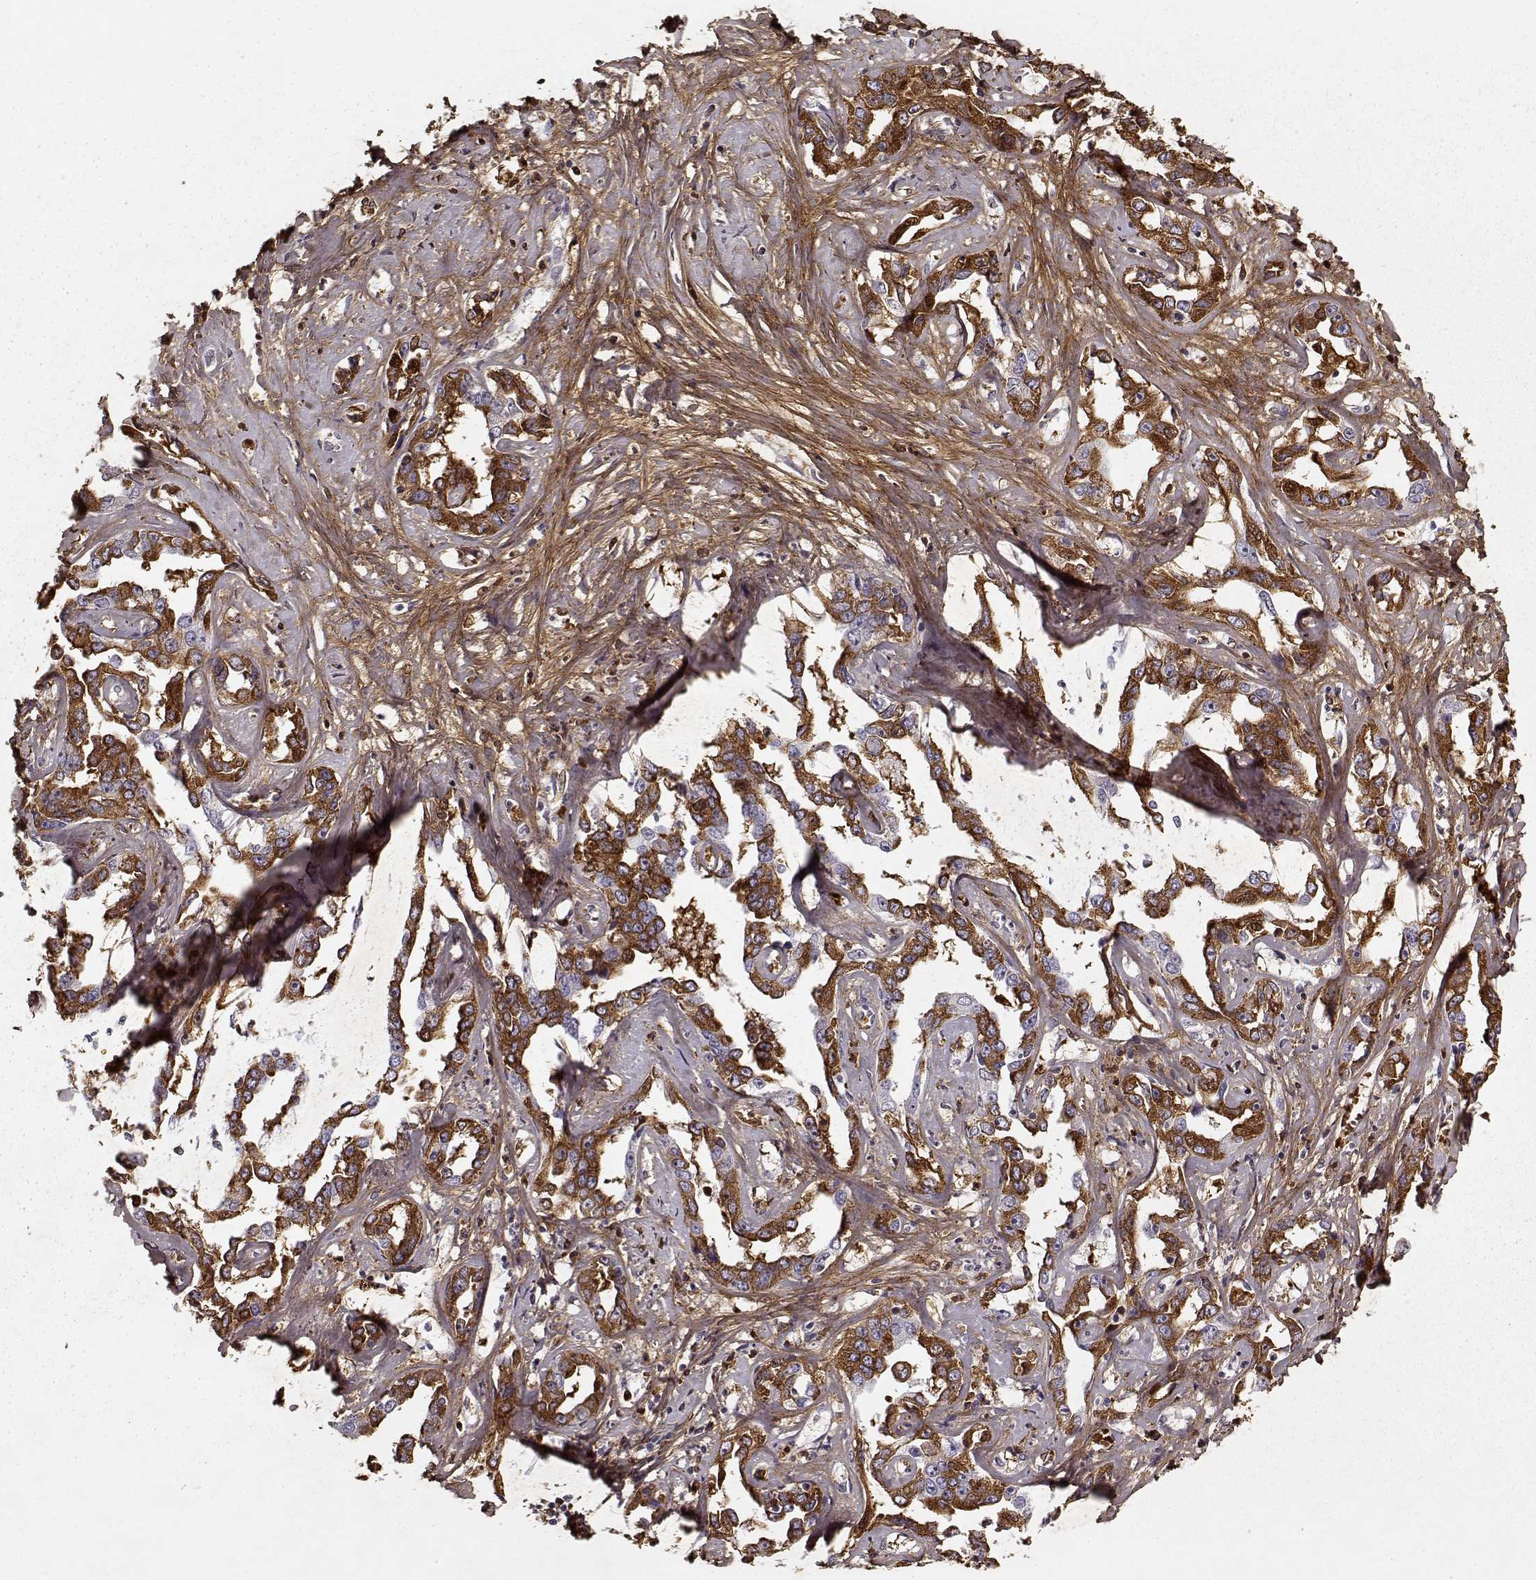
{"staining": {"intensity": "strong", "quantity": ">75%", "location": "cytoplasmic/membranous"}, "tissue": "liver cancer", "cell_type": "Tumor cells", "image_type": "cancer", "snomed": [{"axis": "morphology", "description": "Cholangiocarcinoma"}, {"axis": "topography", "description": "Liver"}], "caption": "Immunohistochemistry of human liver cancer shows high levels of strong cytoplasmic/membranous positivity in about >75% of tumor cells. Using DAB (3,3'-diaminobenzidine) (brown) and hematoxylin (blue) stains, captured at high magnification using brightfield microscopy.", "gene": "LUM", "patient": {"sex": "male", "age": 59}}